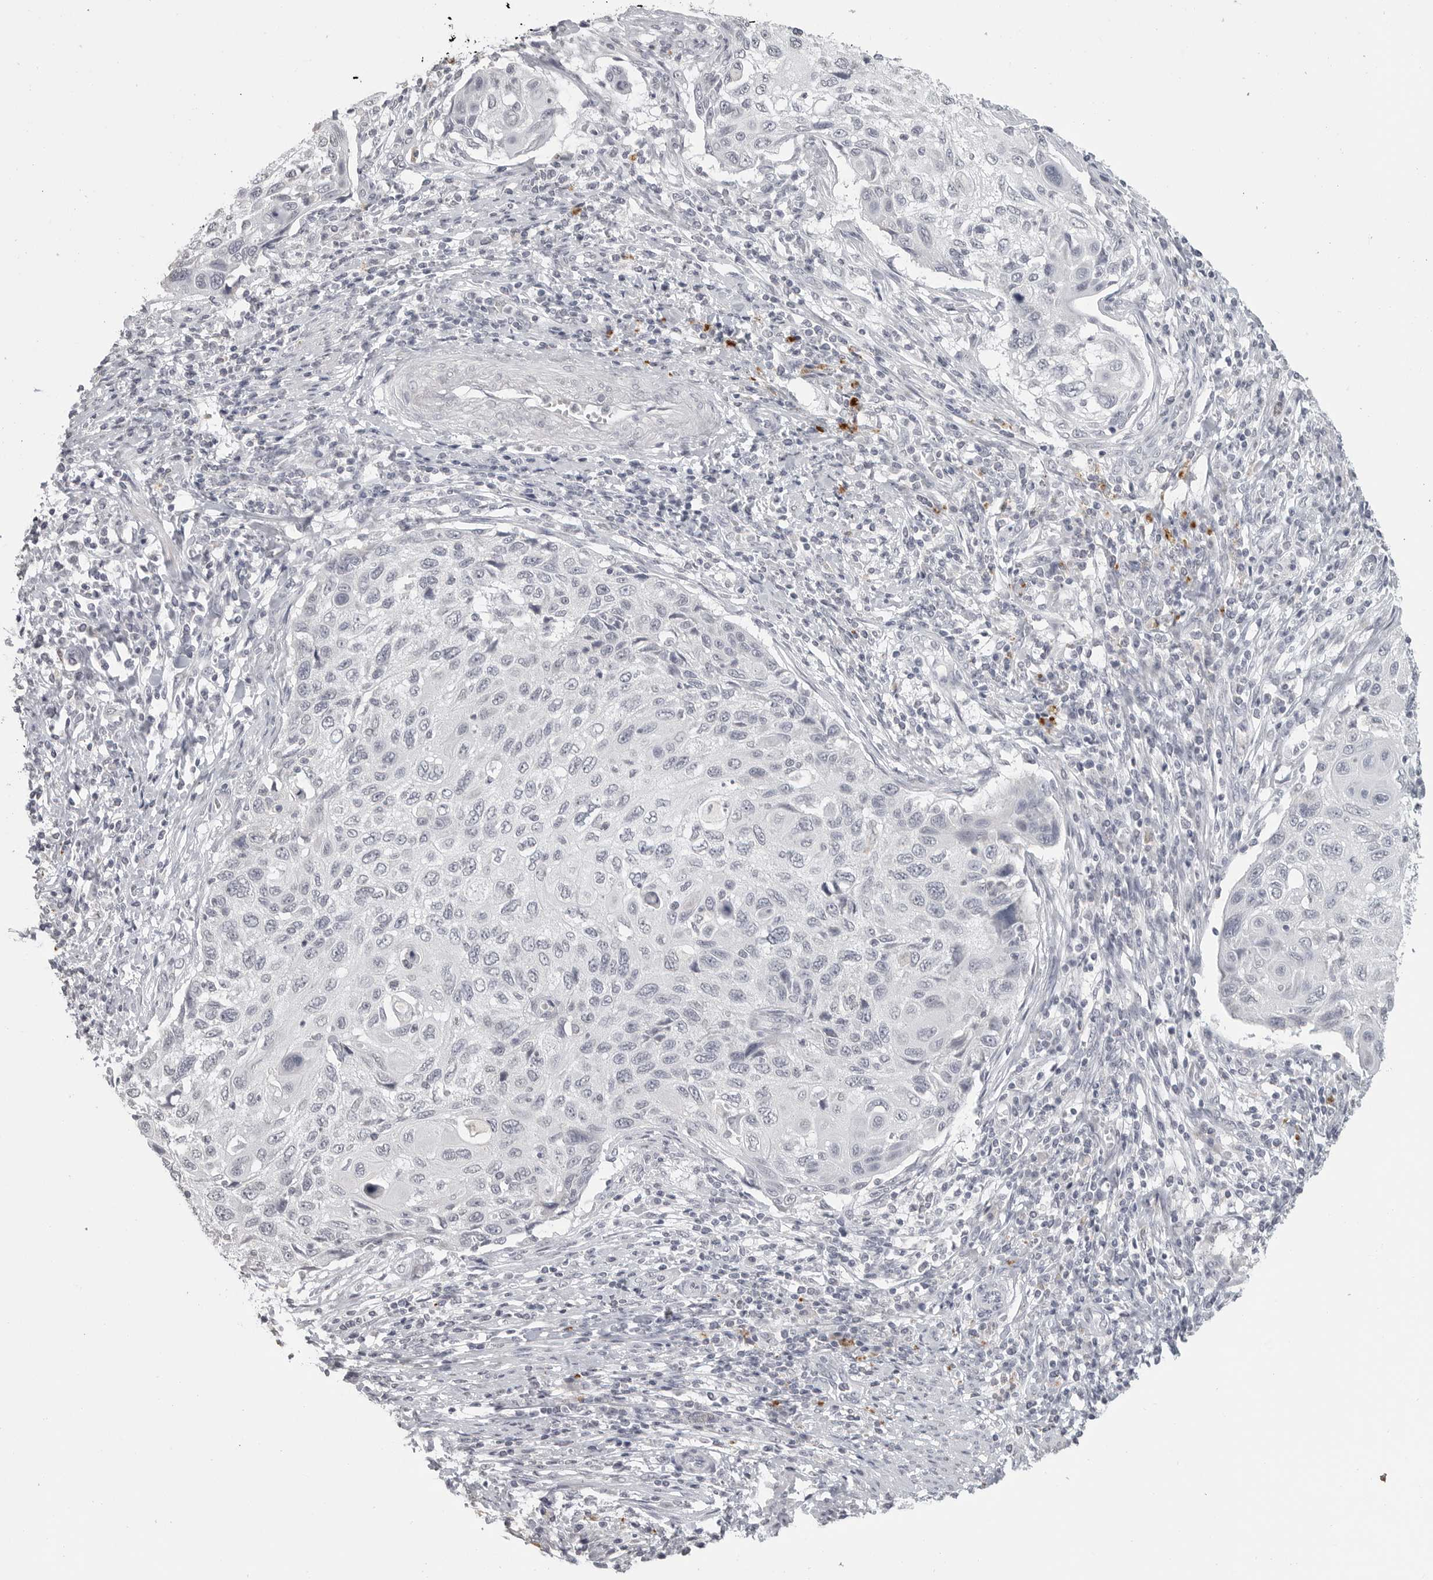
{"staining": {"intensity": "negative", "quantity": "none", "location": "none"}, "tissue": "cervical cancer", "cell_type": "Tumor cells", "image_type": "cancer", "snomed": [{"axis": "morphology", "description": "Squamous cell carcinoma, NOS"}, {"axis": "topography", "description": "Cervix"}], "caption": "High magnification brightfield microscopy of cervical cancer stained with DAB (3,3'-diaminobenzidine) (brown) and counterstained with hematoxylin (blue): tumor cells show no significant staining. (Brightfield microscopy of DAB (3,3'-diaminobenzidine) immunohistochemistry at high magnification).", "gene": "PRSS1", "patient": {"sex": "female", "age": 70}}